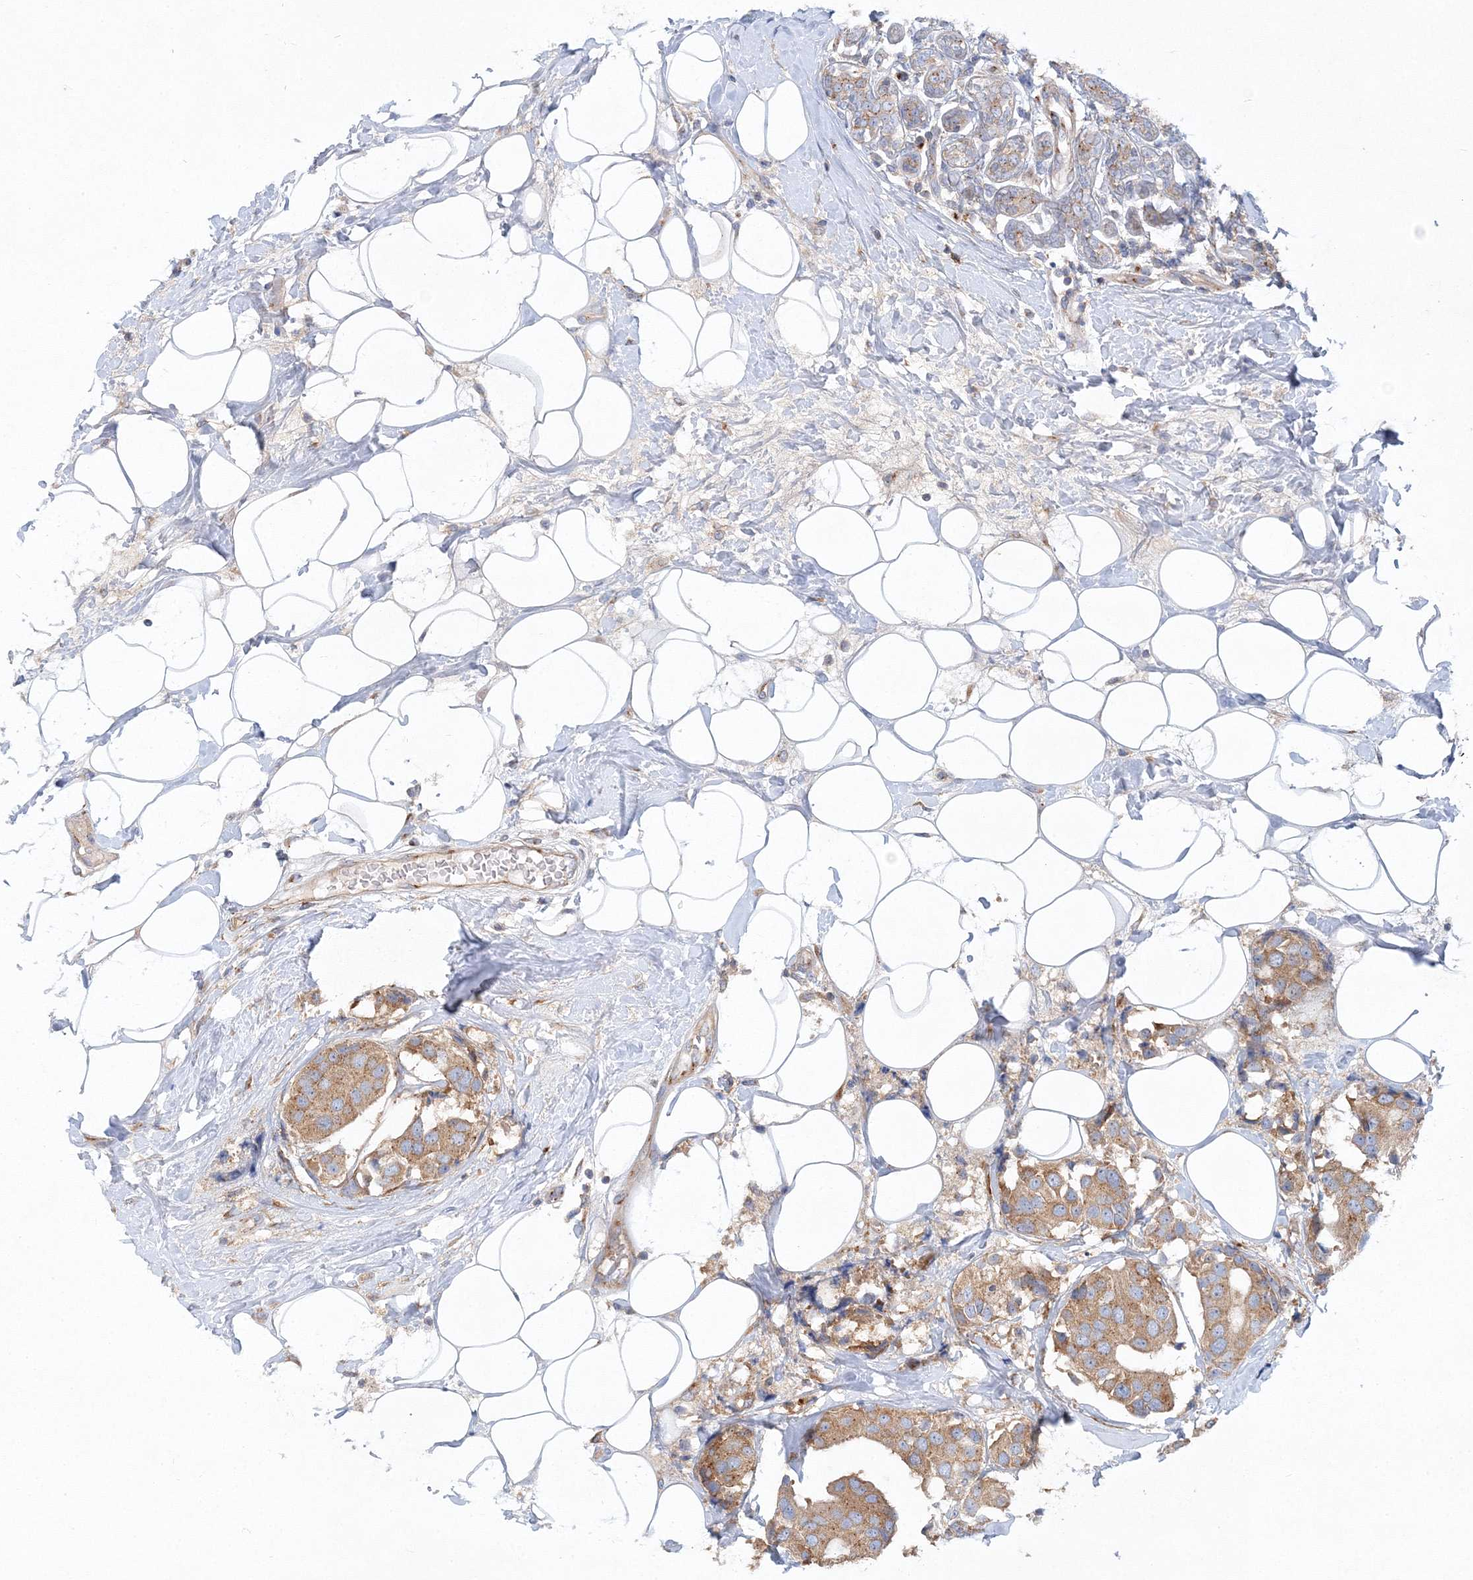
{"staining": {"intensity": "moderate", "quantity": ">75%", "location": "cytoplasmic/membranous"}, "tissue": "breast cancer", "cell_type": "Tumor cells", "image_type": "cancer", "snomed": [{"axis": "morphology", "description": "Normal tissue, NOS"}, {"axis": "morphology", "description": "Duct carcinoma"}, {"axis": "topography", "description": "Breast"}], "caption": "IHC of human breast cancer exhibits medium levels of moderate cytoplasmic/membranous positivity in about >75% of tumor cells.", "gene": "SEC23IP", "patient": {"sex": "female", "age": 39}}